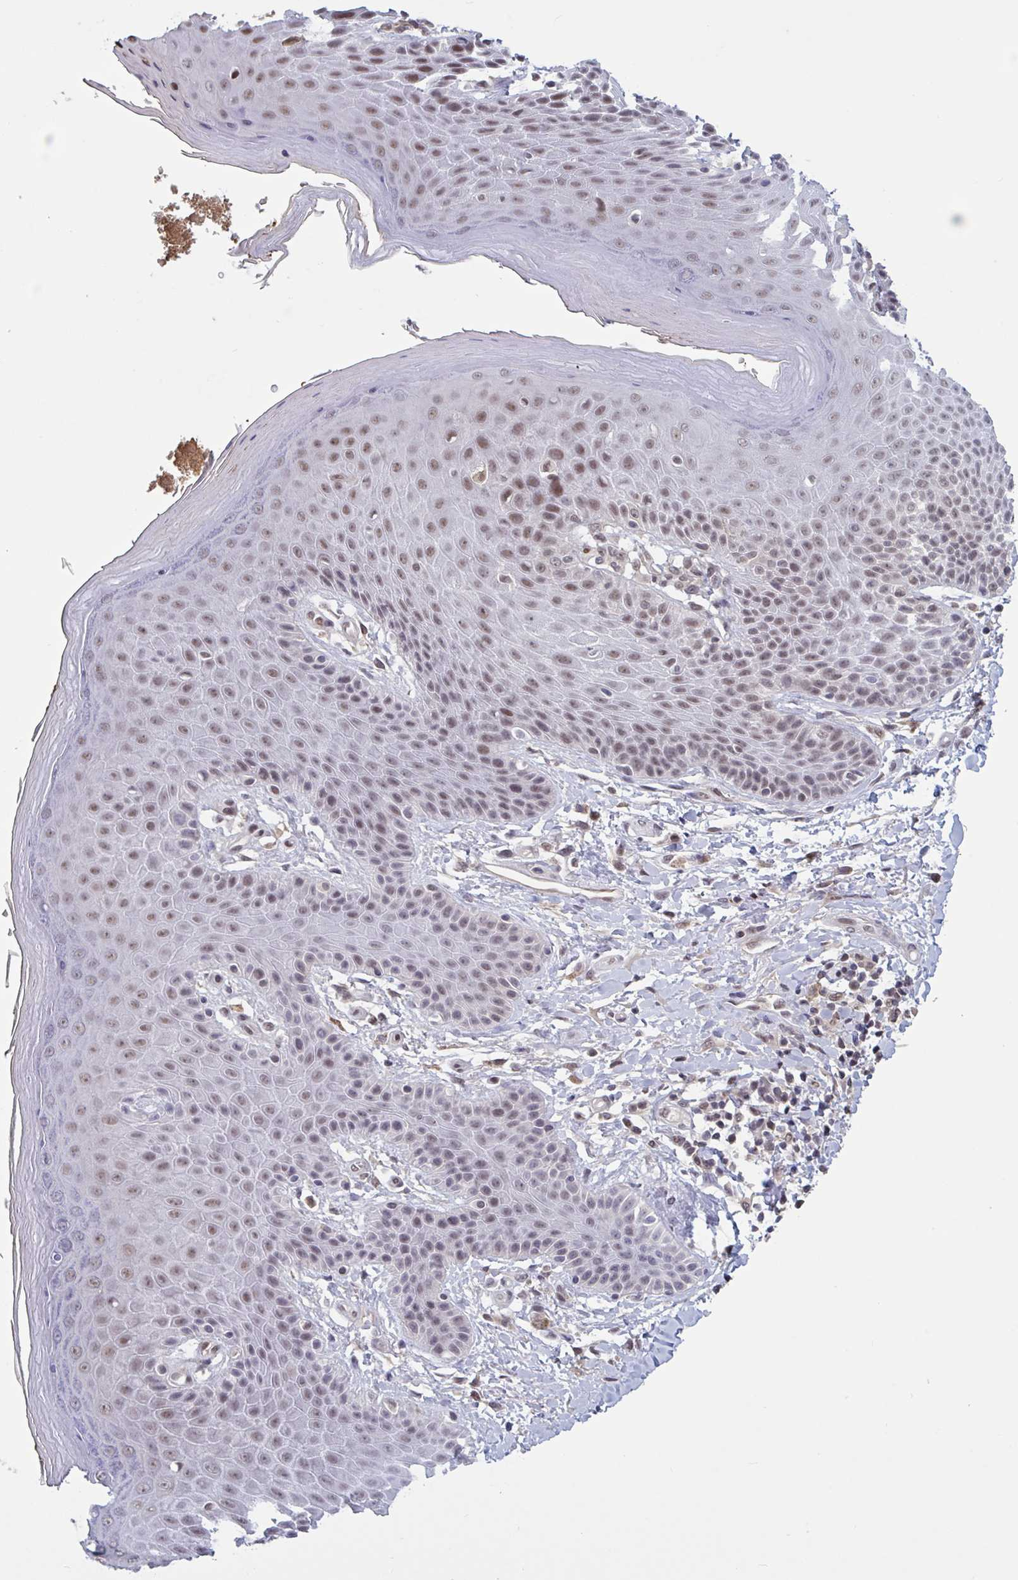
{"staining": {"intensity": "moderate", "quantity": ">75%", "location": "nuclear"}, "tissue": "skin", "cell_type": "Epidermal cells", "image_type": "normal", "snomed": [{"axis": "morphology", "description": "Normal tissue, NOS"}, {"axis": "topography", "description": "Peripheral nerve tissue"}], "caption": "Skin stained with a brown dye reveals moderate nuclear positive staining in about >75% of epidermal cells.", "gene": "BCL7B", "patient": {"sex": "male", "age": 51}}